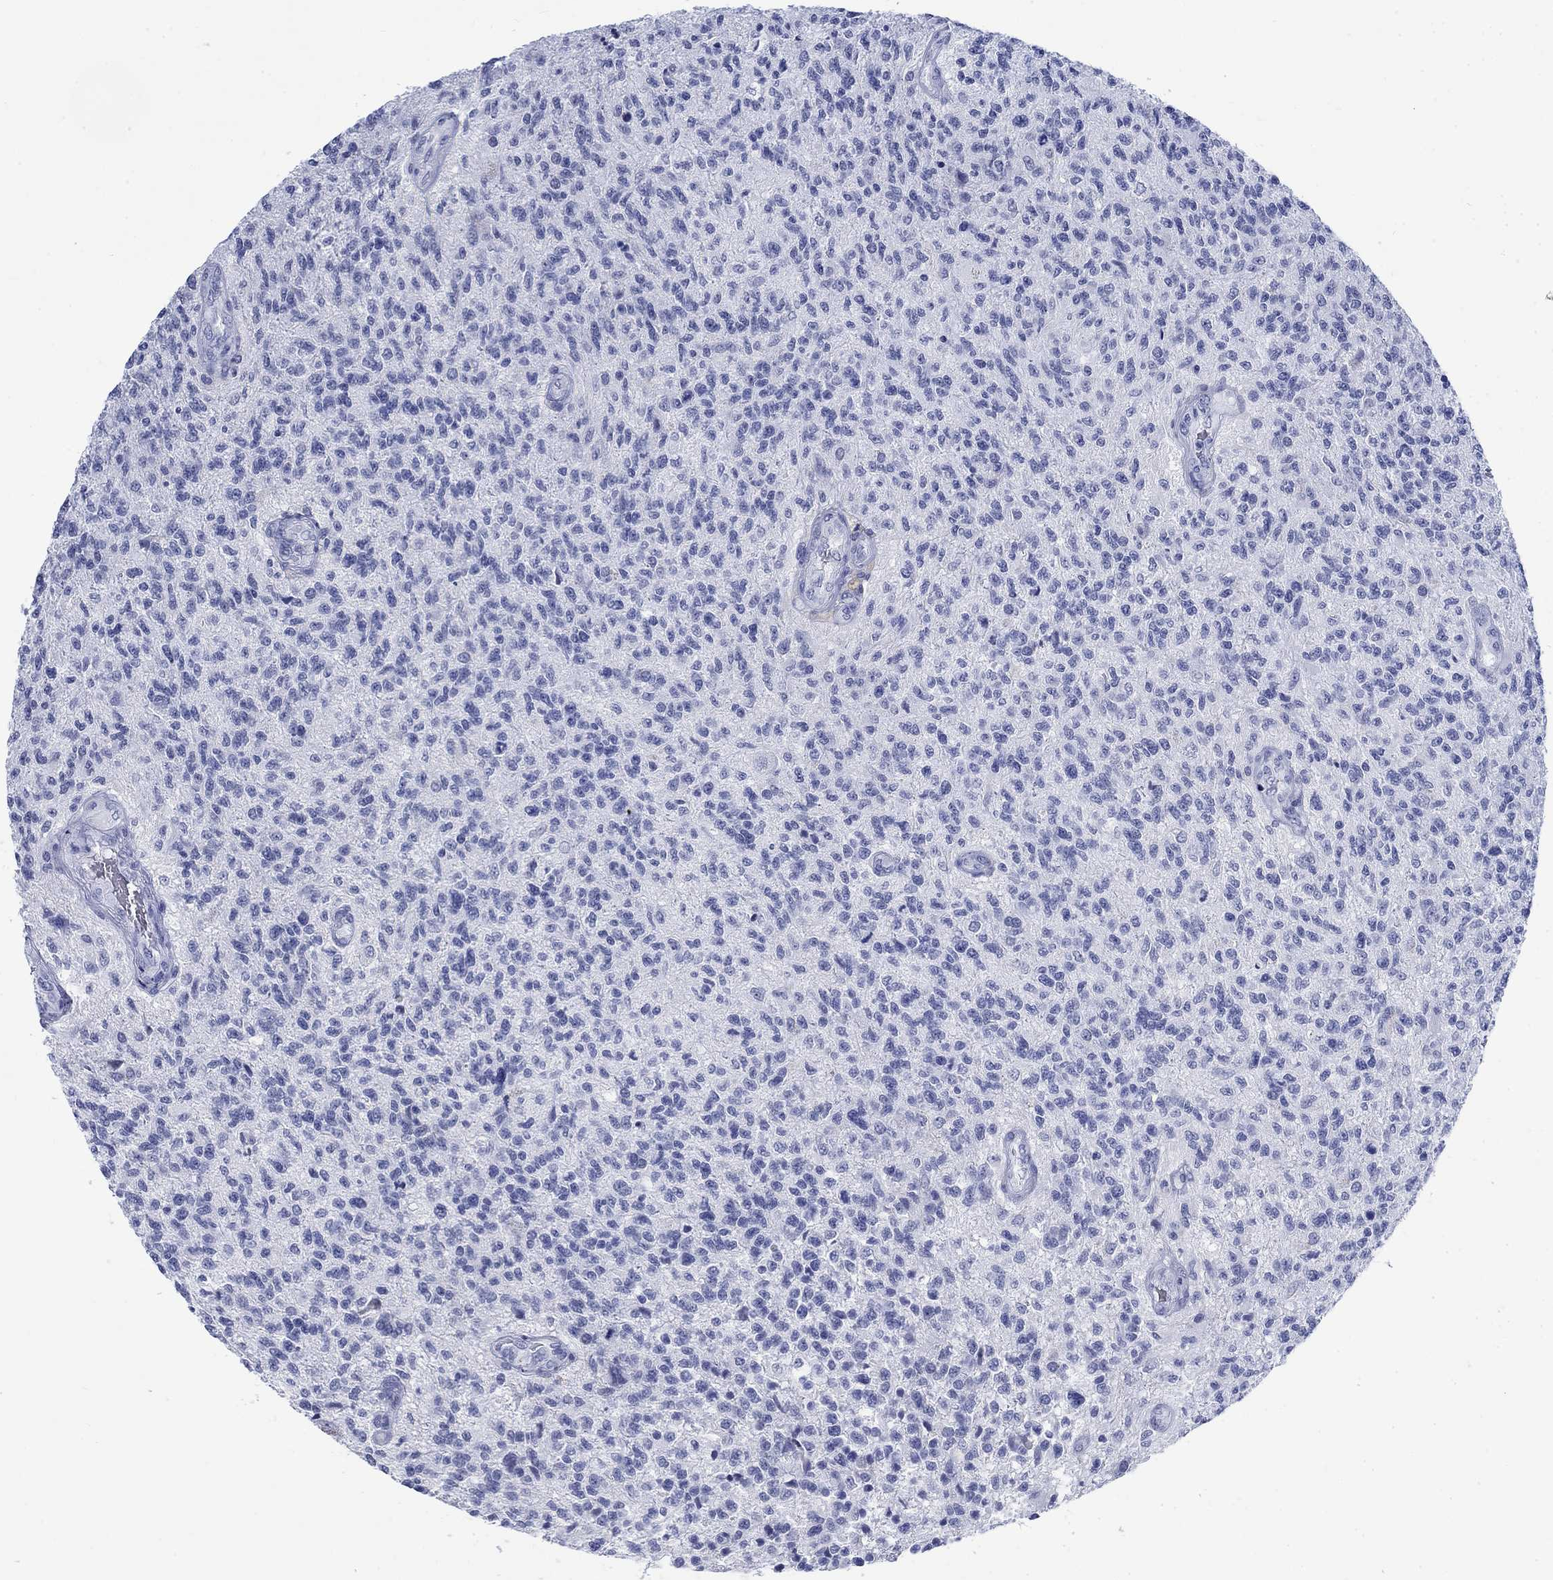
{"staining": {"intensity": "negative", "quantity": "none", "location": "none"}, "tissue": "glioma", "cell_type": "Tumor cells", "image_type": "cancer", "snomed": [{"axis": "morphology", "description": "Glioma, malignant, High grade"}, {"axis": "topography", "description": "Brain"}], "caption": "The photomicrograph demonstrates no staining of tumor cells in high-grade glioma (malignant). The staining was performed using DAB (3,3'-diaminobenzidine) to visualize the protein expression in brown, while the nuclei were stained in blue with hematoxylin (Magnification: 20x).", "gene": "KRT76", "patient": {"sex": "male", "age": 56}}